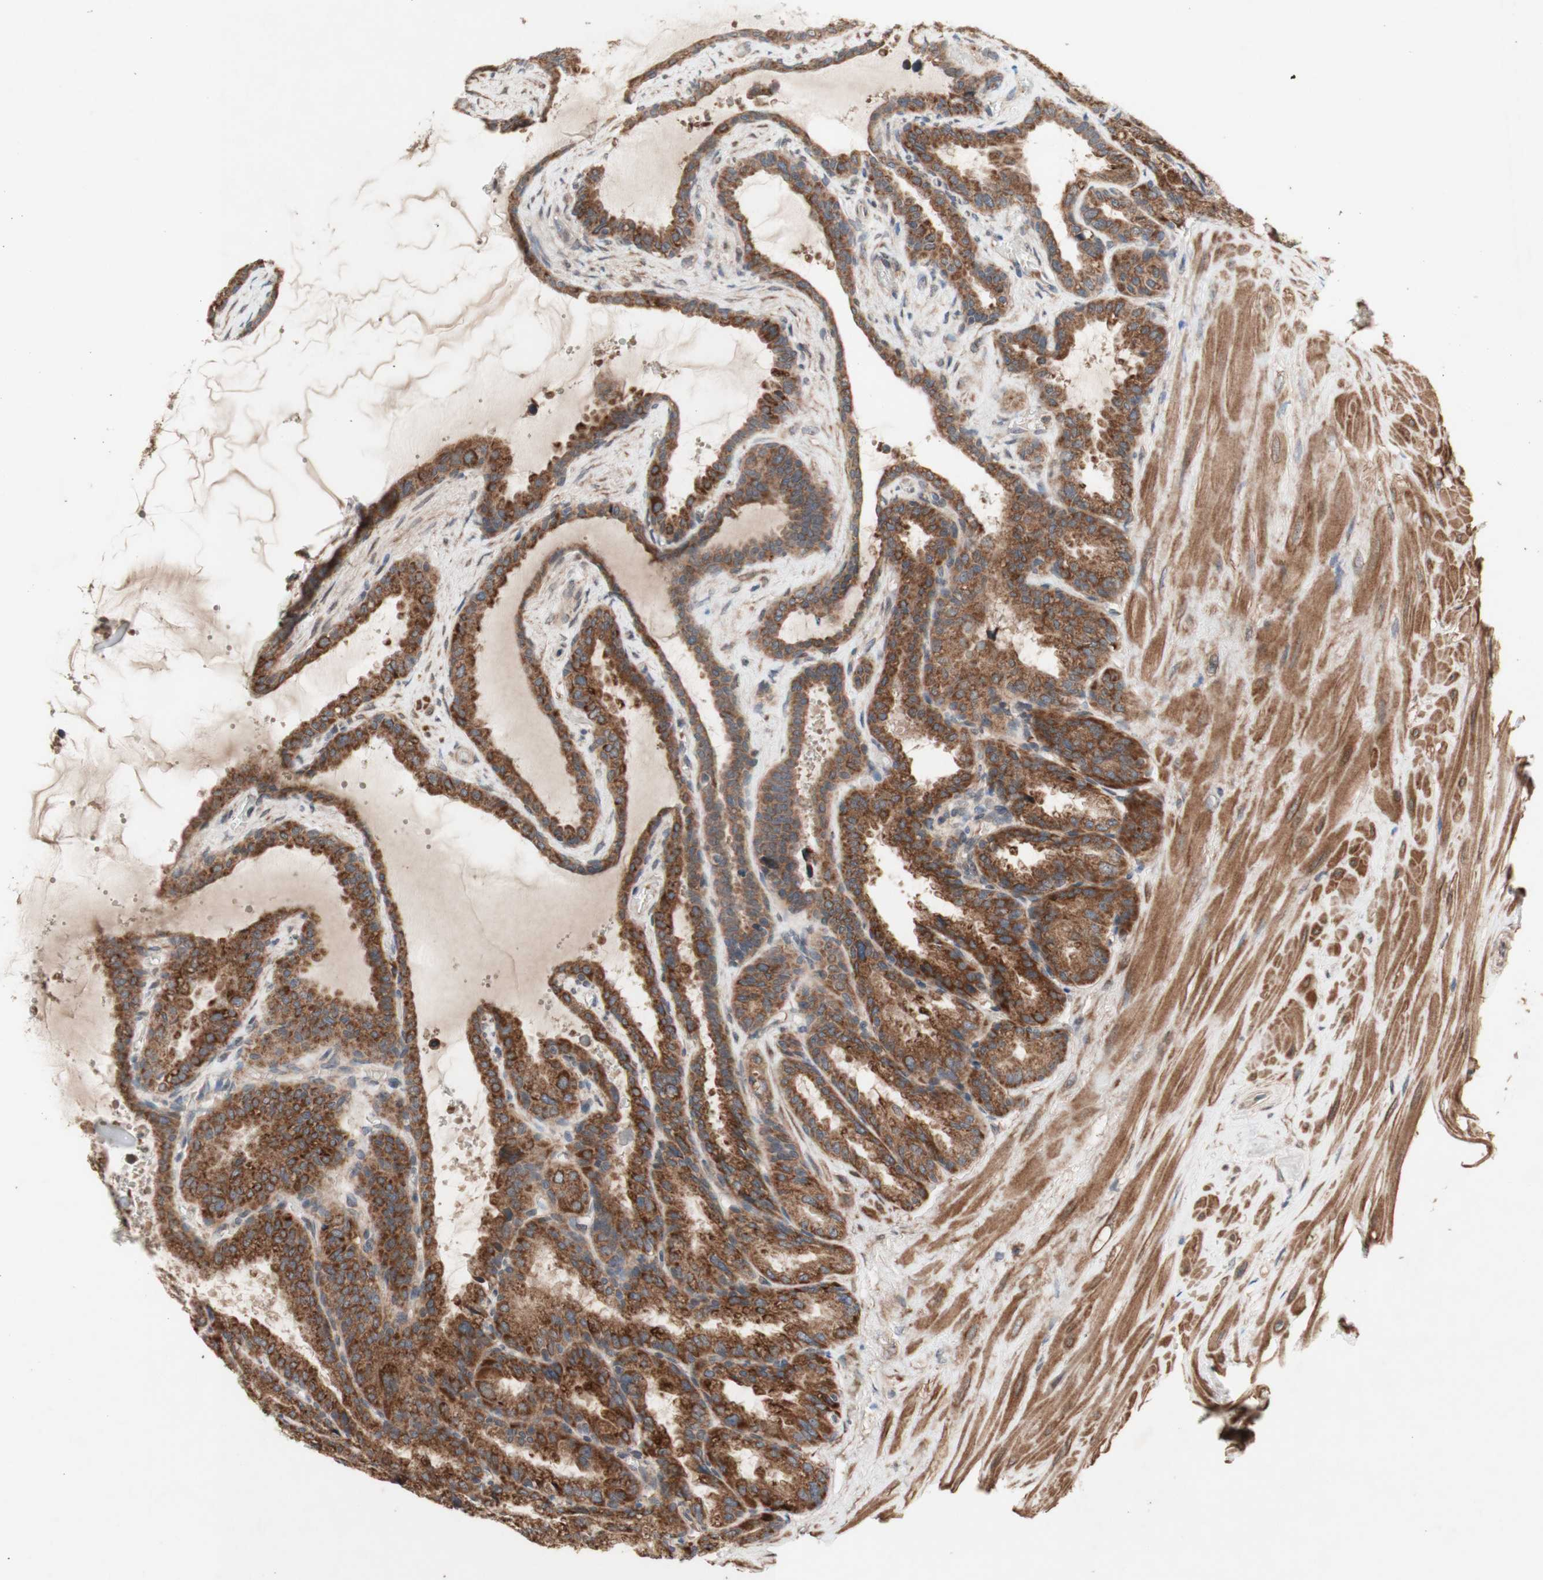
{"staining": {"intensity": "strong", "quantity": ">75%", "location": "cytoplasmic/membranous"}, "tissue": "seminal vesicle", "cell_type": "Glandular cells", "image_type": "normal", "snomed": [{"axis": "morphology", "description": "Normal tissue, NOS"}, {"axis": "topography", "description": "Seminal veicle"}], "caption": "Protein staining of normal seminal vesicle displays strong cytoplasmic/membranous staining in approximately >75% of glandular cells.", "gene": "DDOST", "patient": {"sex": "male", "age": 46}}